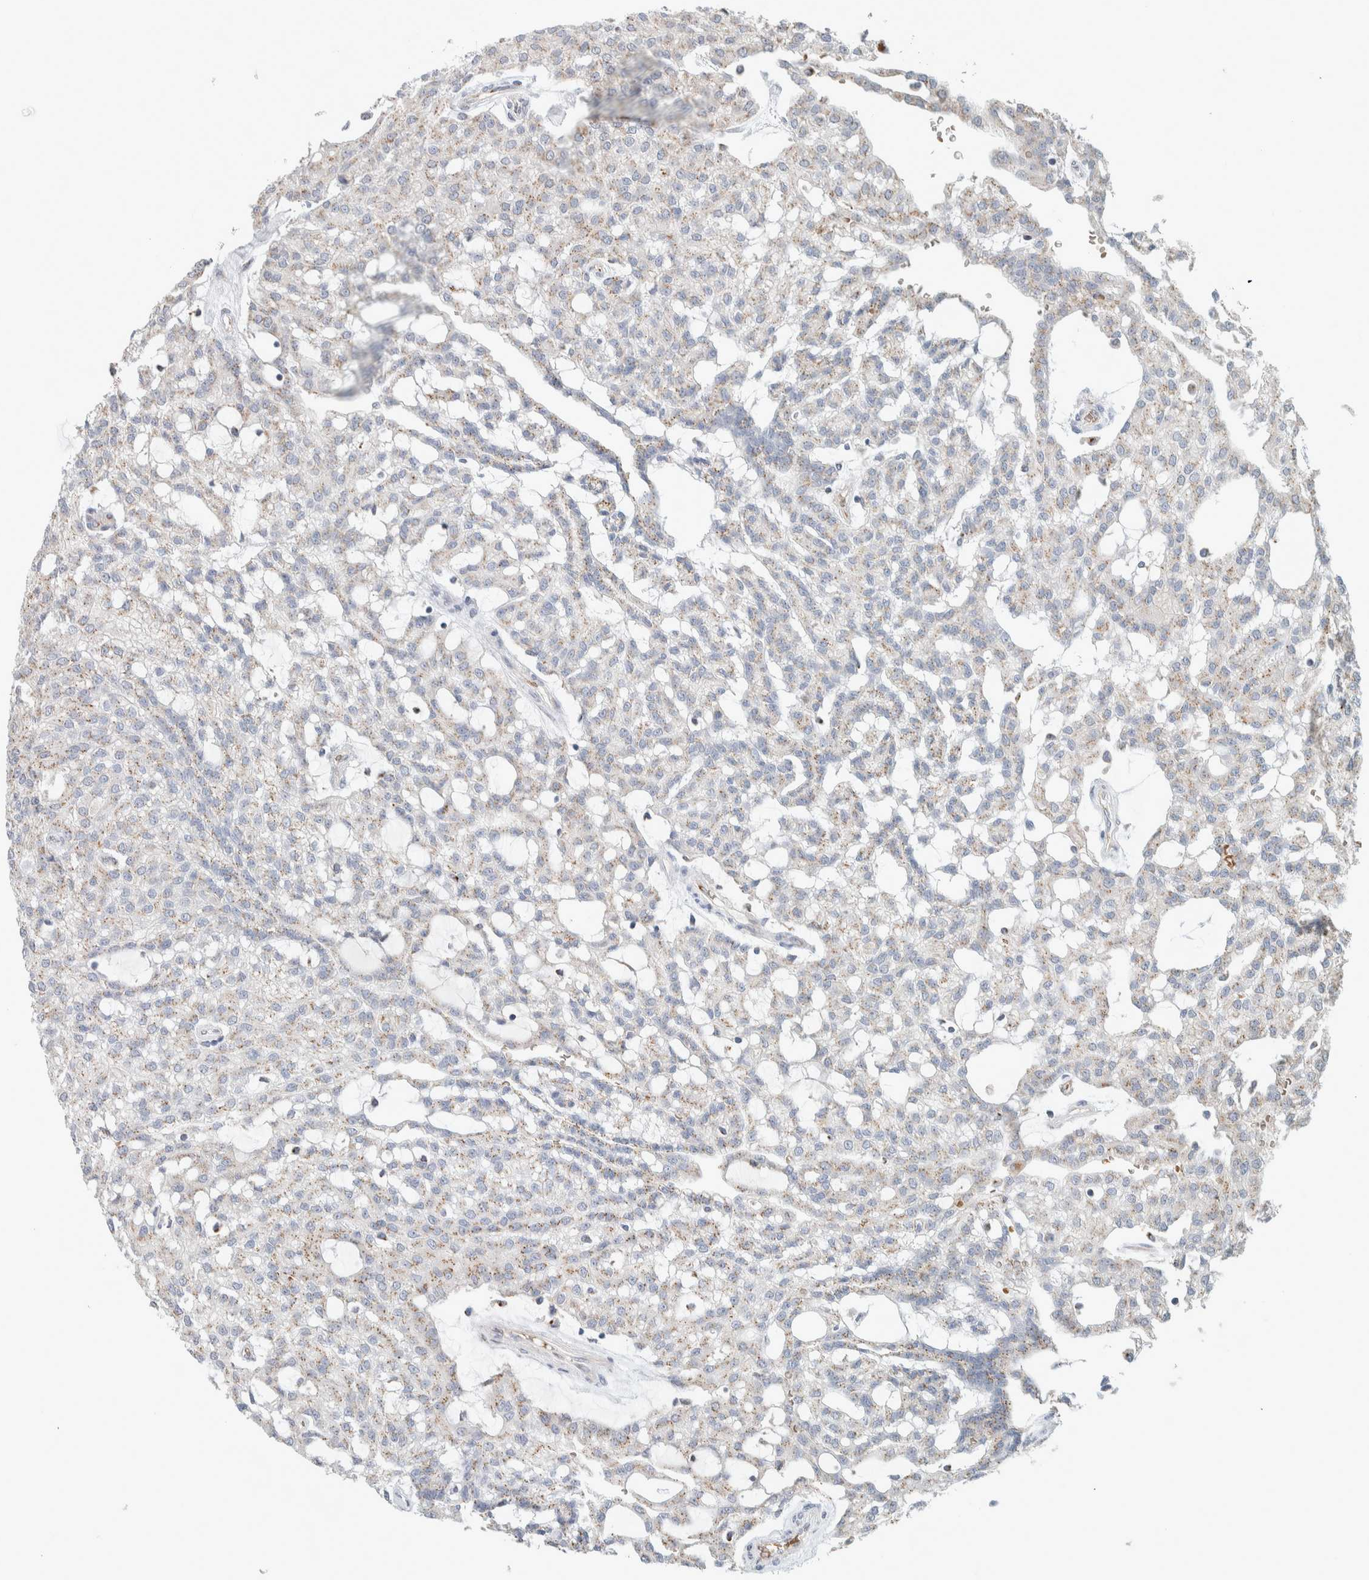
{"staining": {"intensity": "weak", "quantity": "<25%", "location": "cytoplasmic/membranous"}, "tissue": "renal cancer", "cell_type": "Tumor cells", "image_type": "cancer", "snomed": [{"axis": "morphology", "description": "Adenocarcinoma, NOS"}, {"axis": "topography", "description": "Kidney"}], "caption": "There is no significant expression in tumor cells of adenocarcinoma (renal).", "gene": "SLC38A10", "patient": {"sex": "male", "age": 63}}